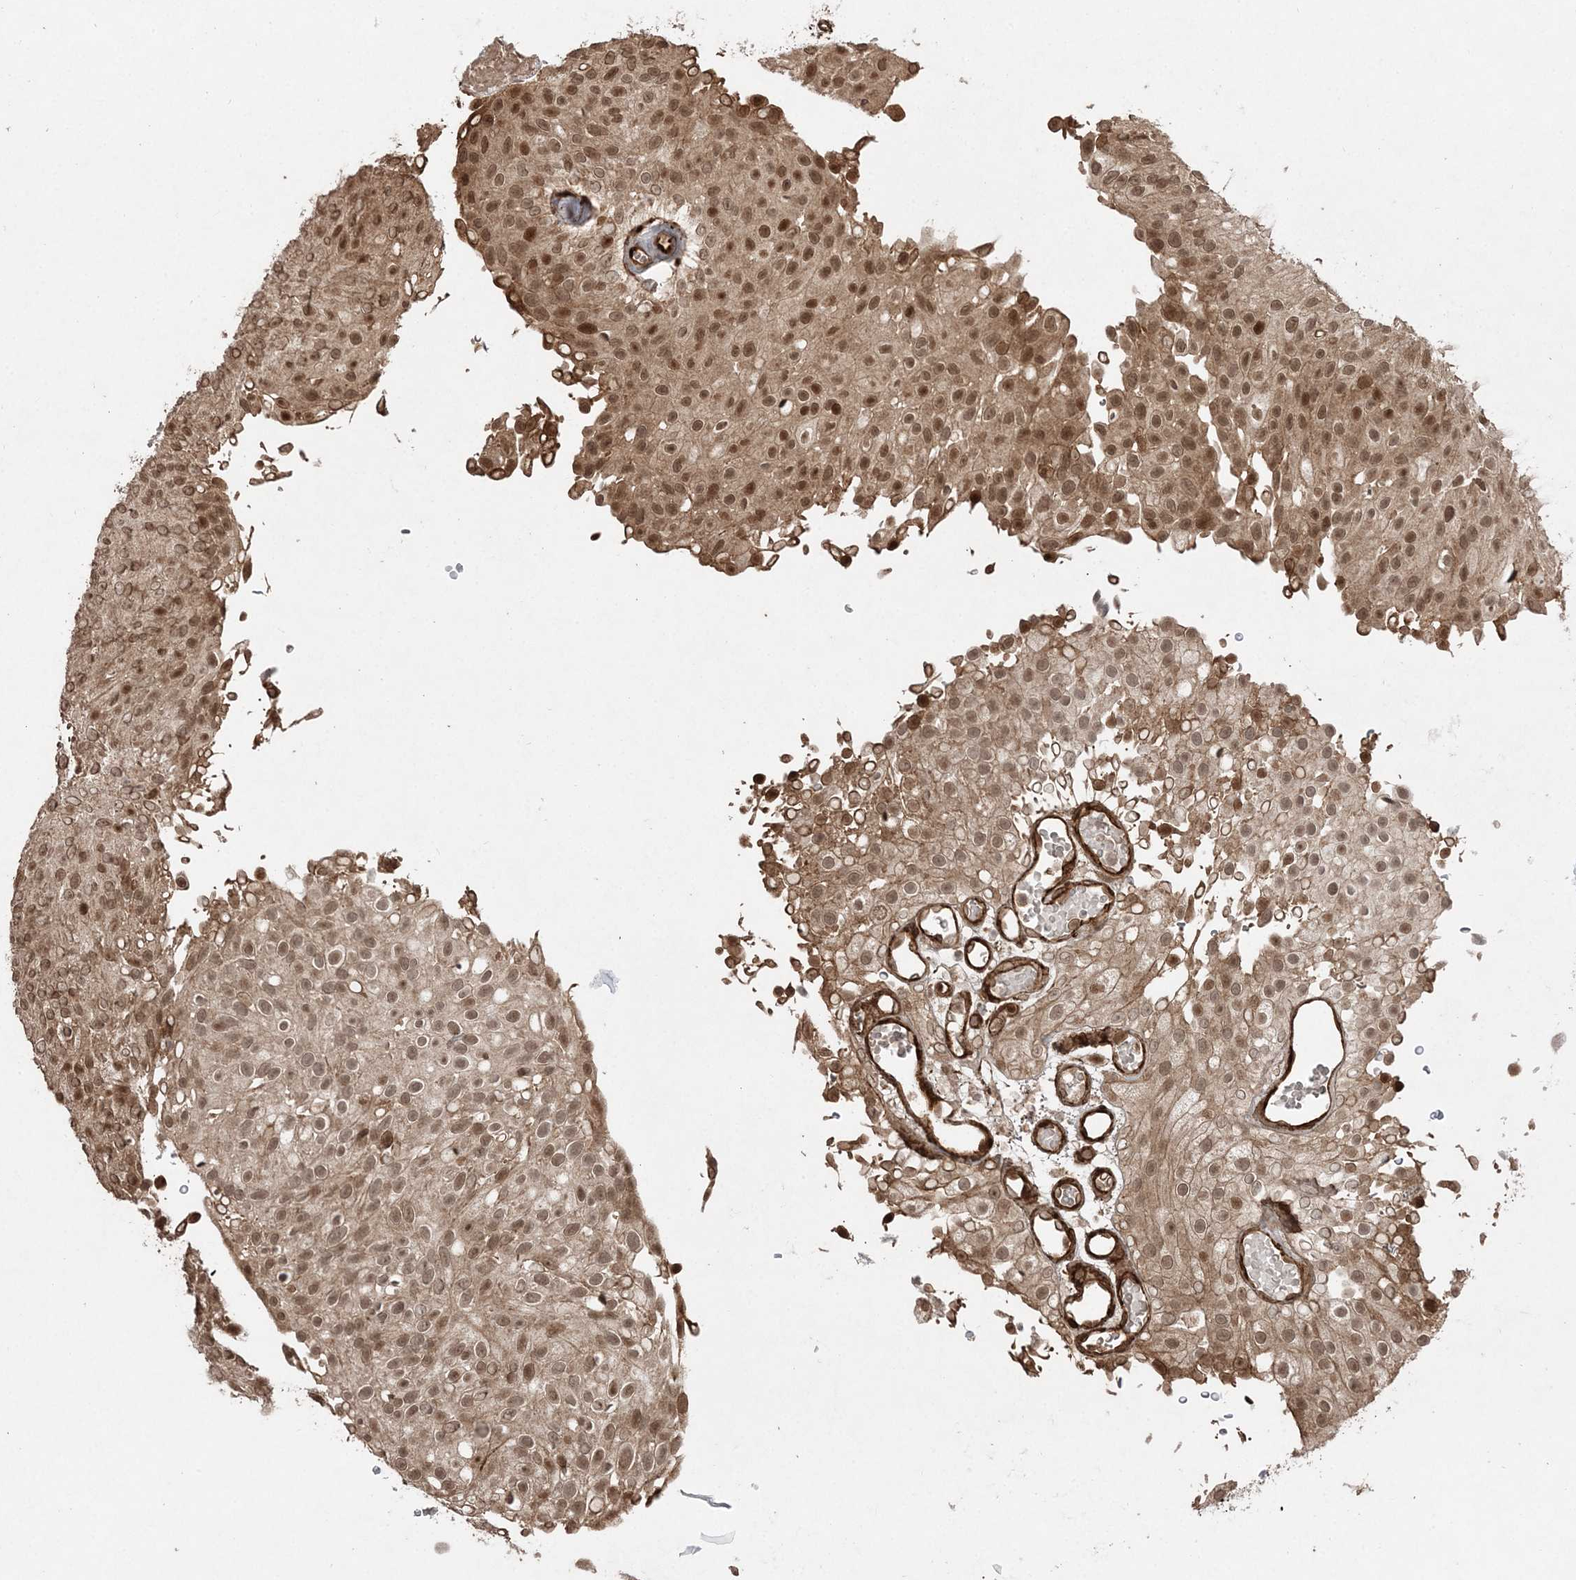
{"staining": {"intensity": "moderate", "quantity": ">75%", "location": "cytoplasmic/membranous,nuclear"}, "tissue": "urothelial cancer", "cell_type": "Tumor cells", "image_type": "cancer", "snomed": [{"axis": "morphology", "description": "Urothelial carcinoma, Low grade"}, {"axis": "topography", "description": "Urinary bladder"}], "caption": "A brown stain shows moderate cytoplasmic/membranous and nuclear expression of a protein in urothelial cancer tumor cells. (IHC, brightfield microscopy, high magnification).", "gene": "ETAA1", "patient": {"sex": "male", "age": 78}}